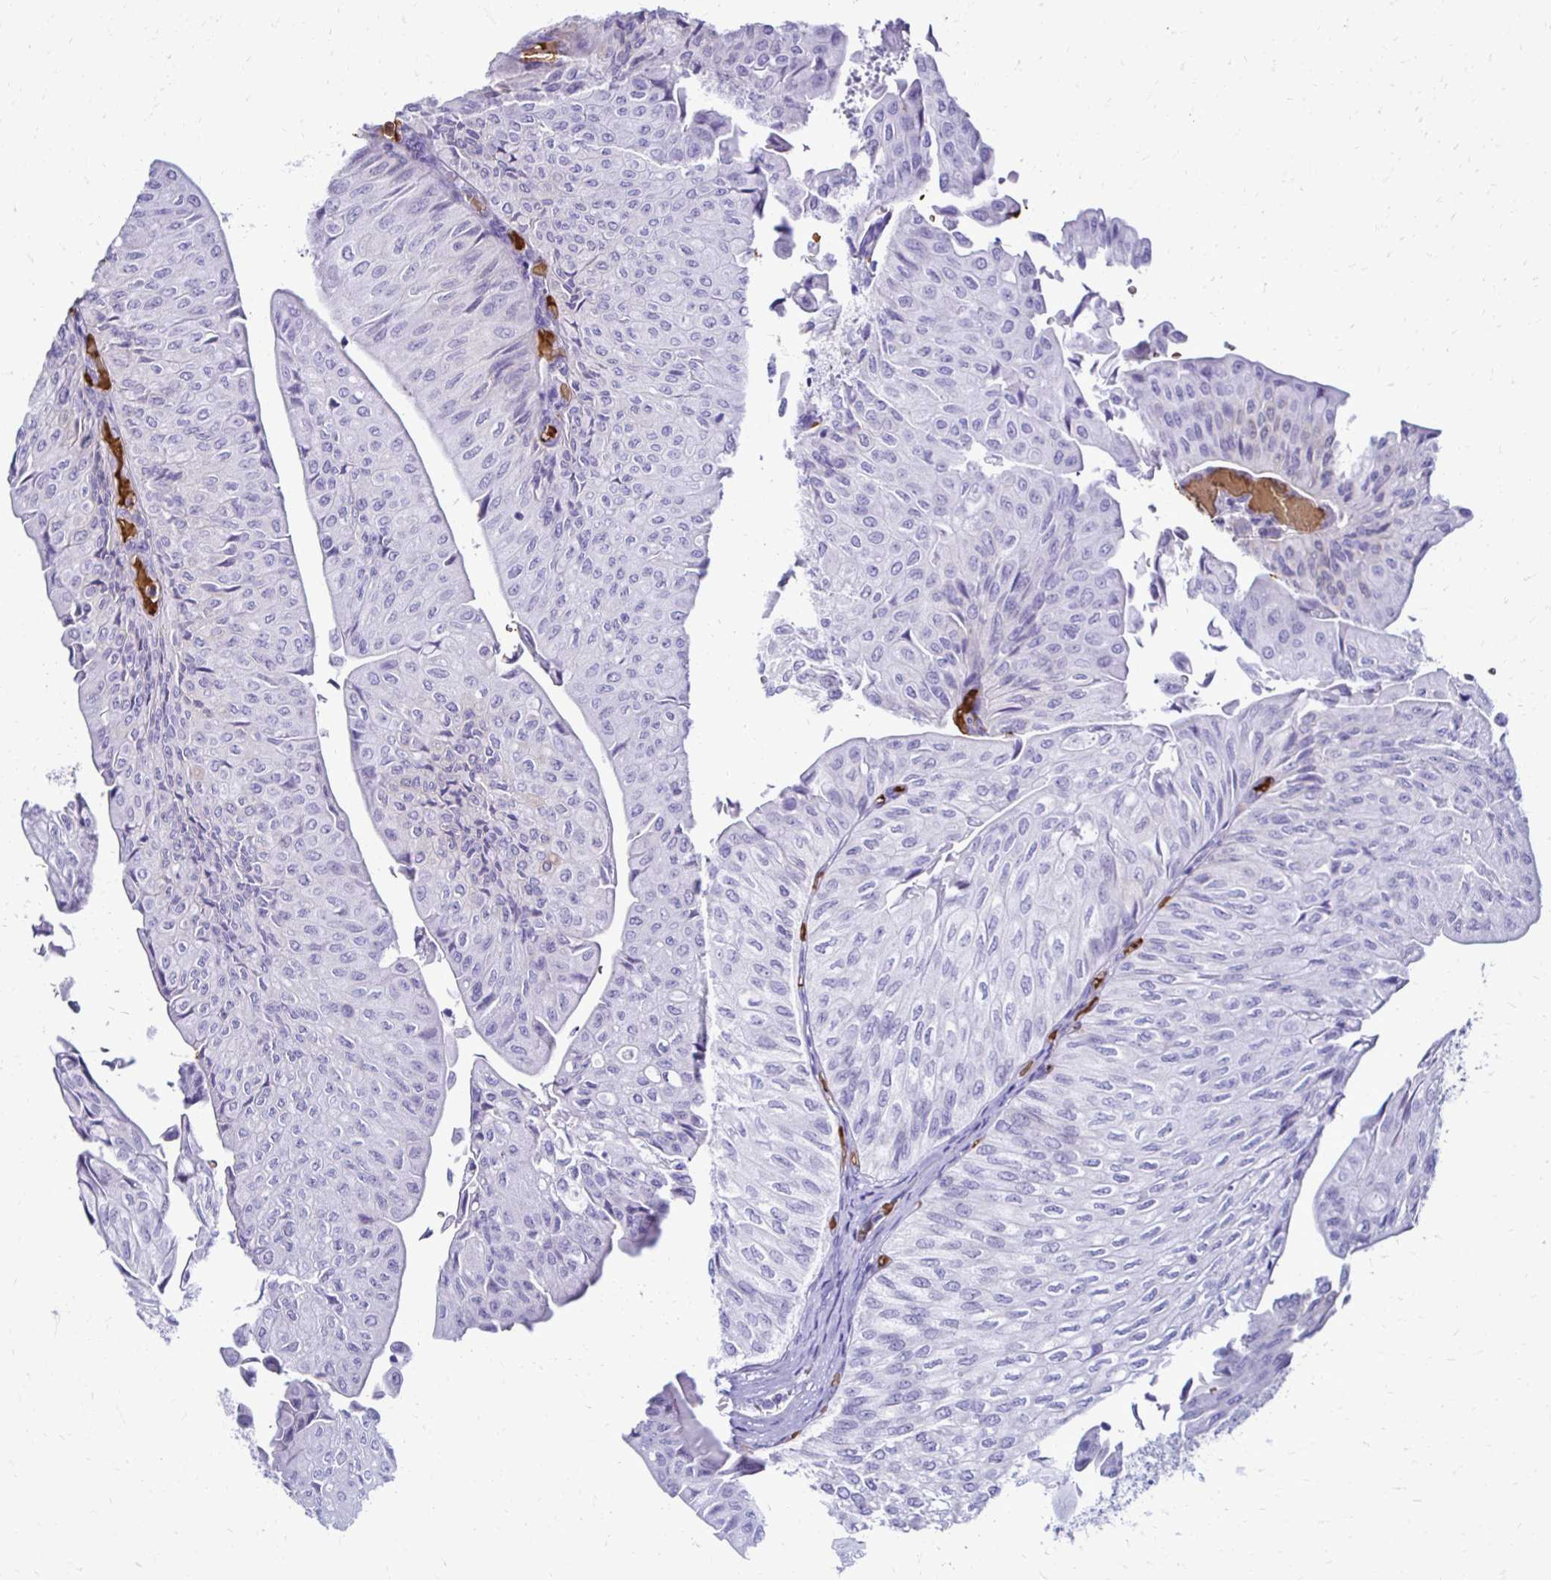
{"staining": {"intensity": "negative", "quantity": "none", "location": "none"}, "tissue": "urothelial cancer", "cell_type": "Tumor cells", "image_type": "cancer", "snomed": [{"axis": "morphology", "description": "Urothelial carcinoma, NOS"}, {"axis": "topography", "description": "Urinary bladder"}], "caption": "Immunohistochemical staining of urothelial cancer displays no significant expression in tumor cells. The staining is performed using DAB brown chromogen with nuclei counter-stained in using hematoxylin.", "gene": "RHBDL3", "patient": {"sex": "male", "age": 62}}